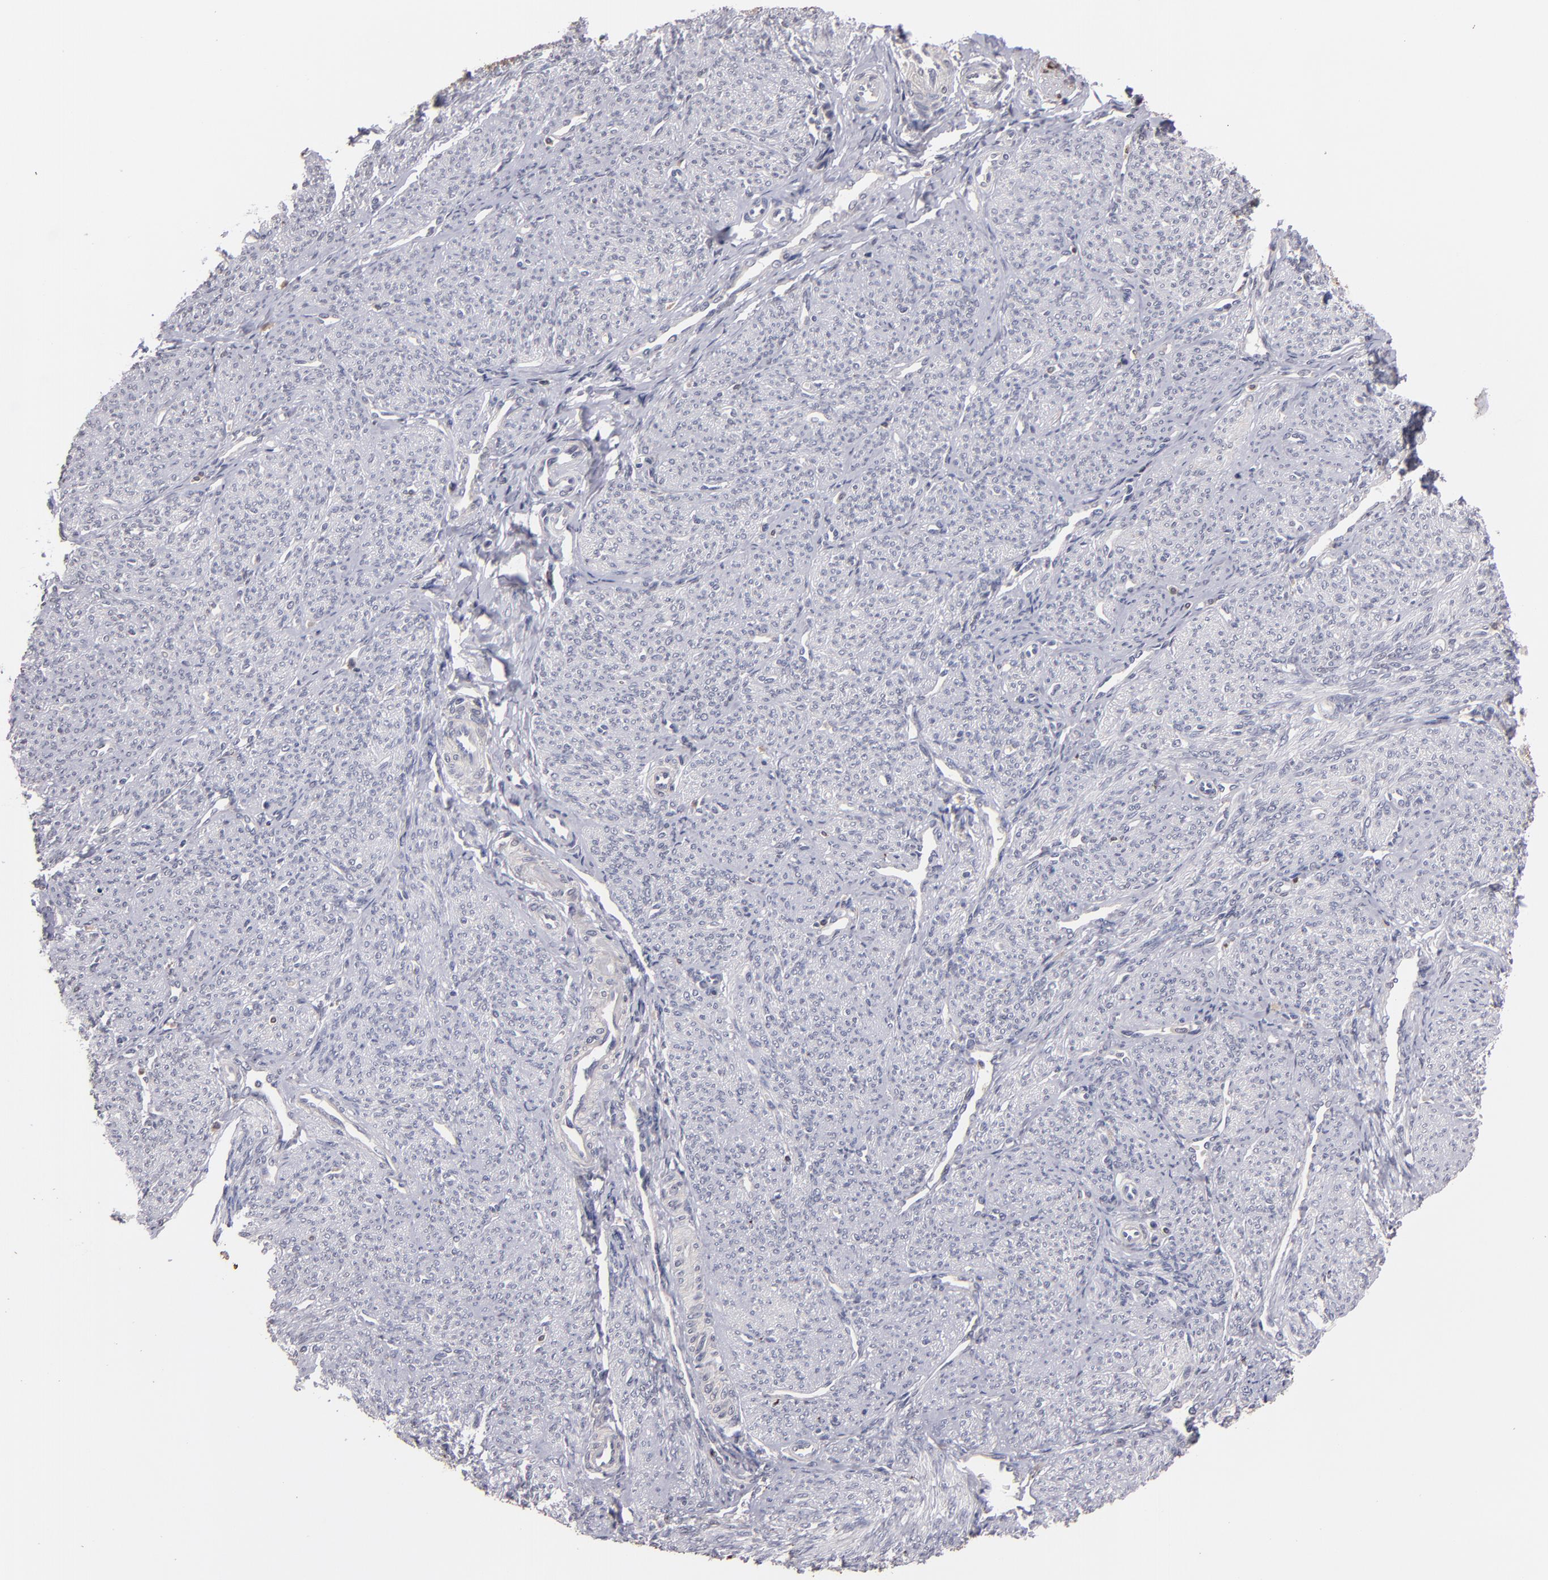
{"staining": {"intensity": "negative", "quantity": "none", "location": "none"}, "tissue": "smooth muscle", "cell_type": "Smooth muscle cells", "image_type": "normal", "snomed": [{"axis": "morphology", "description": "Normal tissue, NOS"}, {"axis": "topography", "description": "Cervix"}, {"axis": "topography", "description": "Endometrium"}], "caption": "This micrograph is of normal smooth muscle stained with immunohistochemistry (IHC) to label a protein in brown with the nuclei are counter-stained blue. There is no positivity in smooth muscle cells.", "gene": "S100A1", "patient": {"sex": "female", "age": 65}}